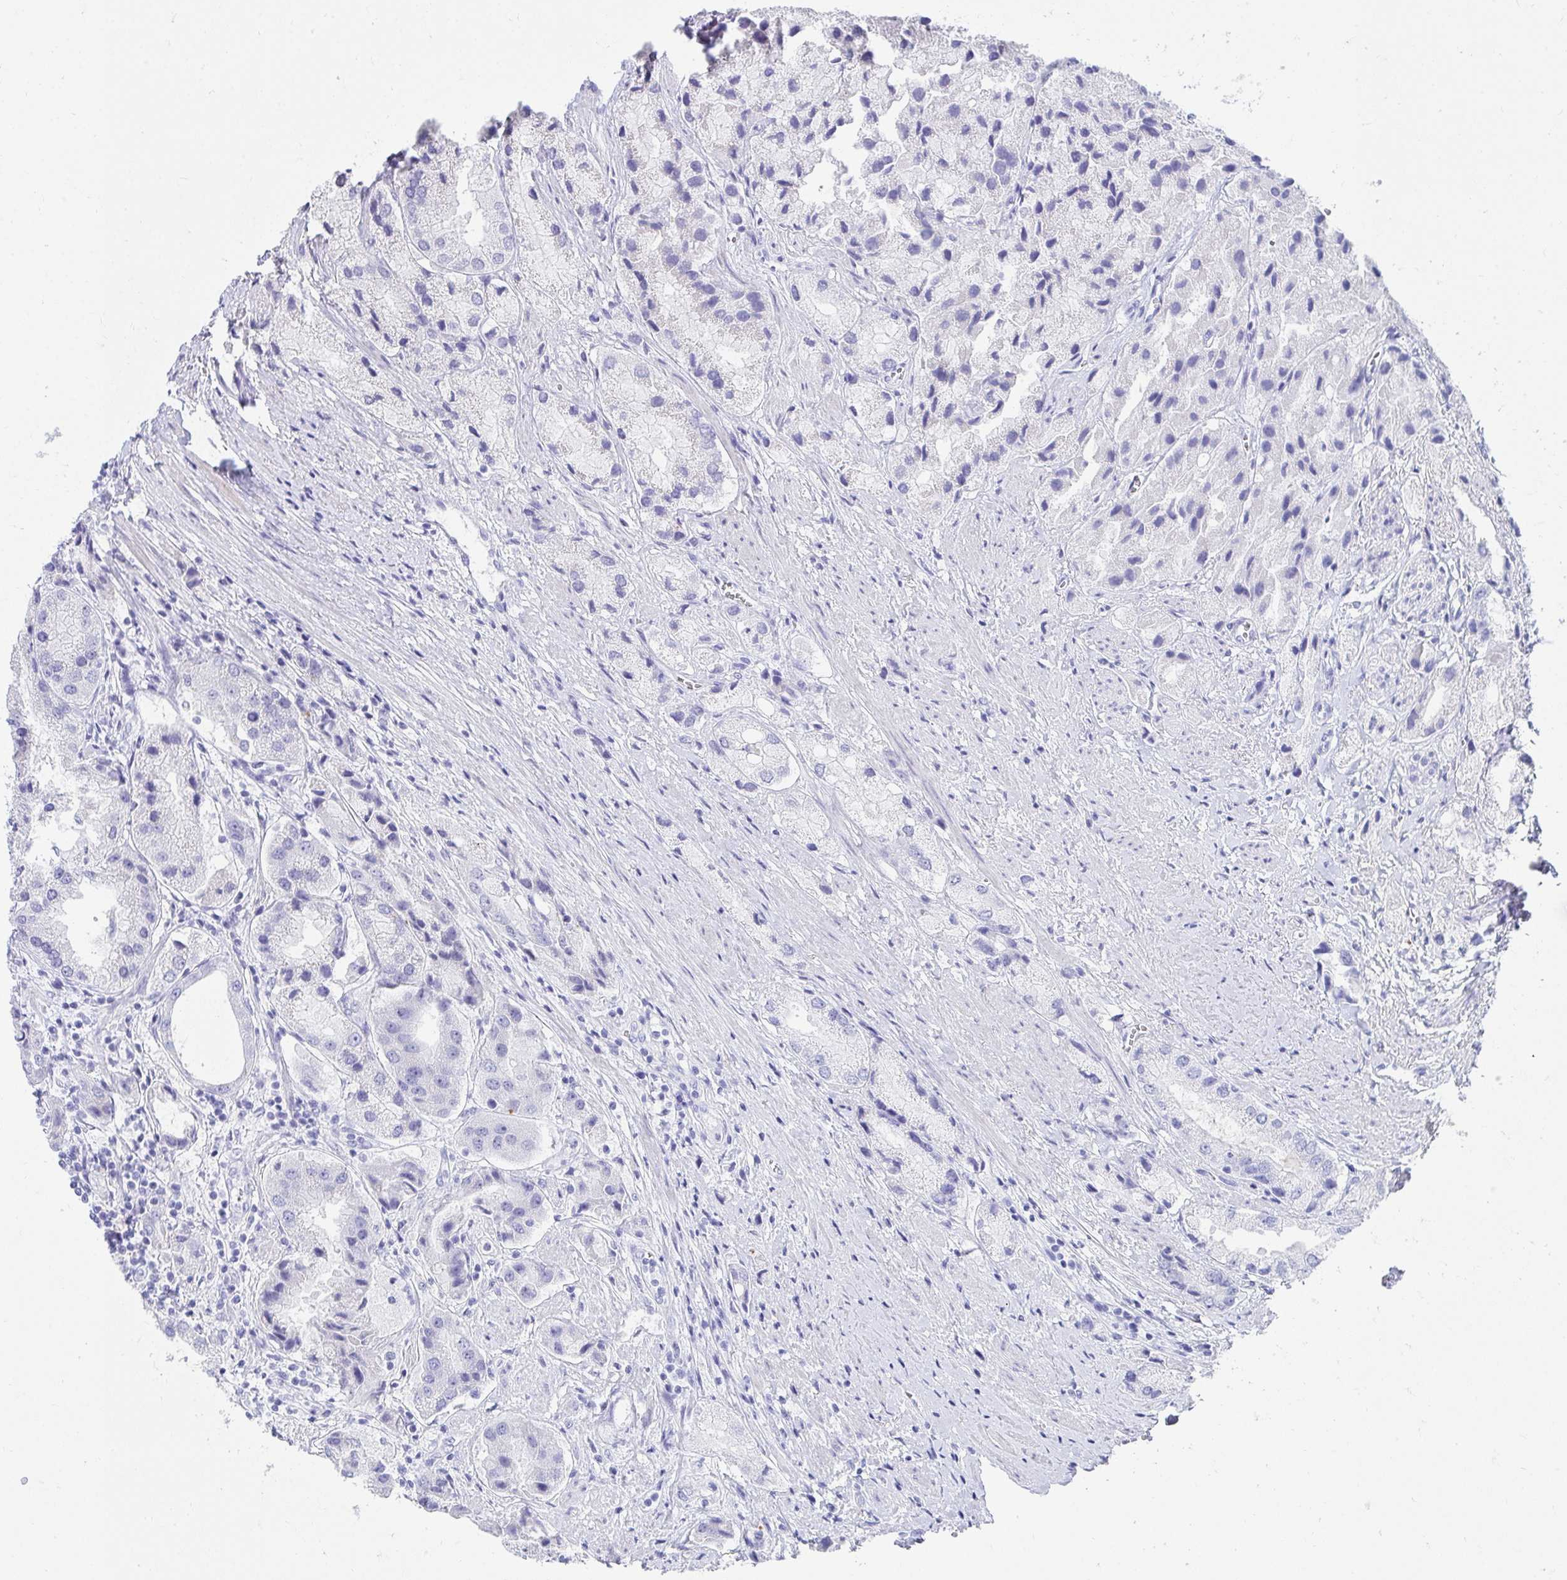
{"staining": {"intensity": "negative", "quantity": "none", "location": "none"}, "tissue": "prostate cancer", "cell_type": "Tumor cells", "image_type": "cancer", "snomed": [{"axis": "morphology", "description": "Adenocarcinoma, Low grade"}, {"axis": "topography", "description": "Prostate"}], "caption": "The histopathology image shows no significant positivity in tumor cells of prostate cancer (low-grade adenocarcinoma). (Brightfield microscopy of DAB IHC at high magnification).", "gene": "SEC14L3", "patient": {"sex": "male", "age": 69}}